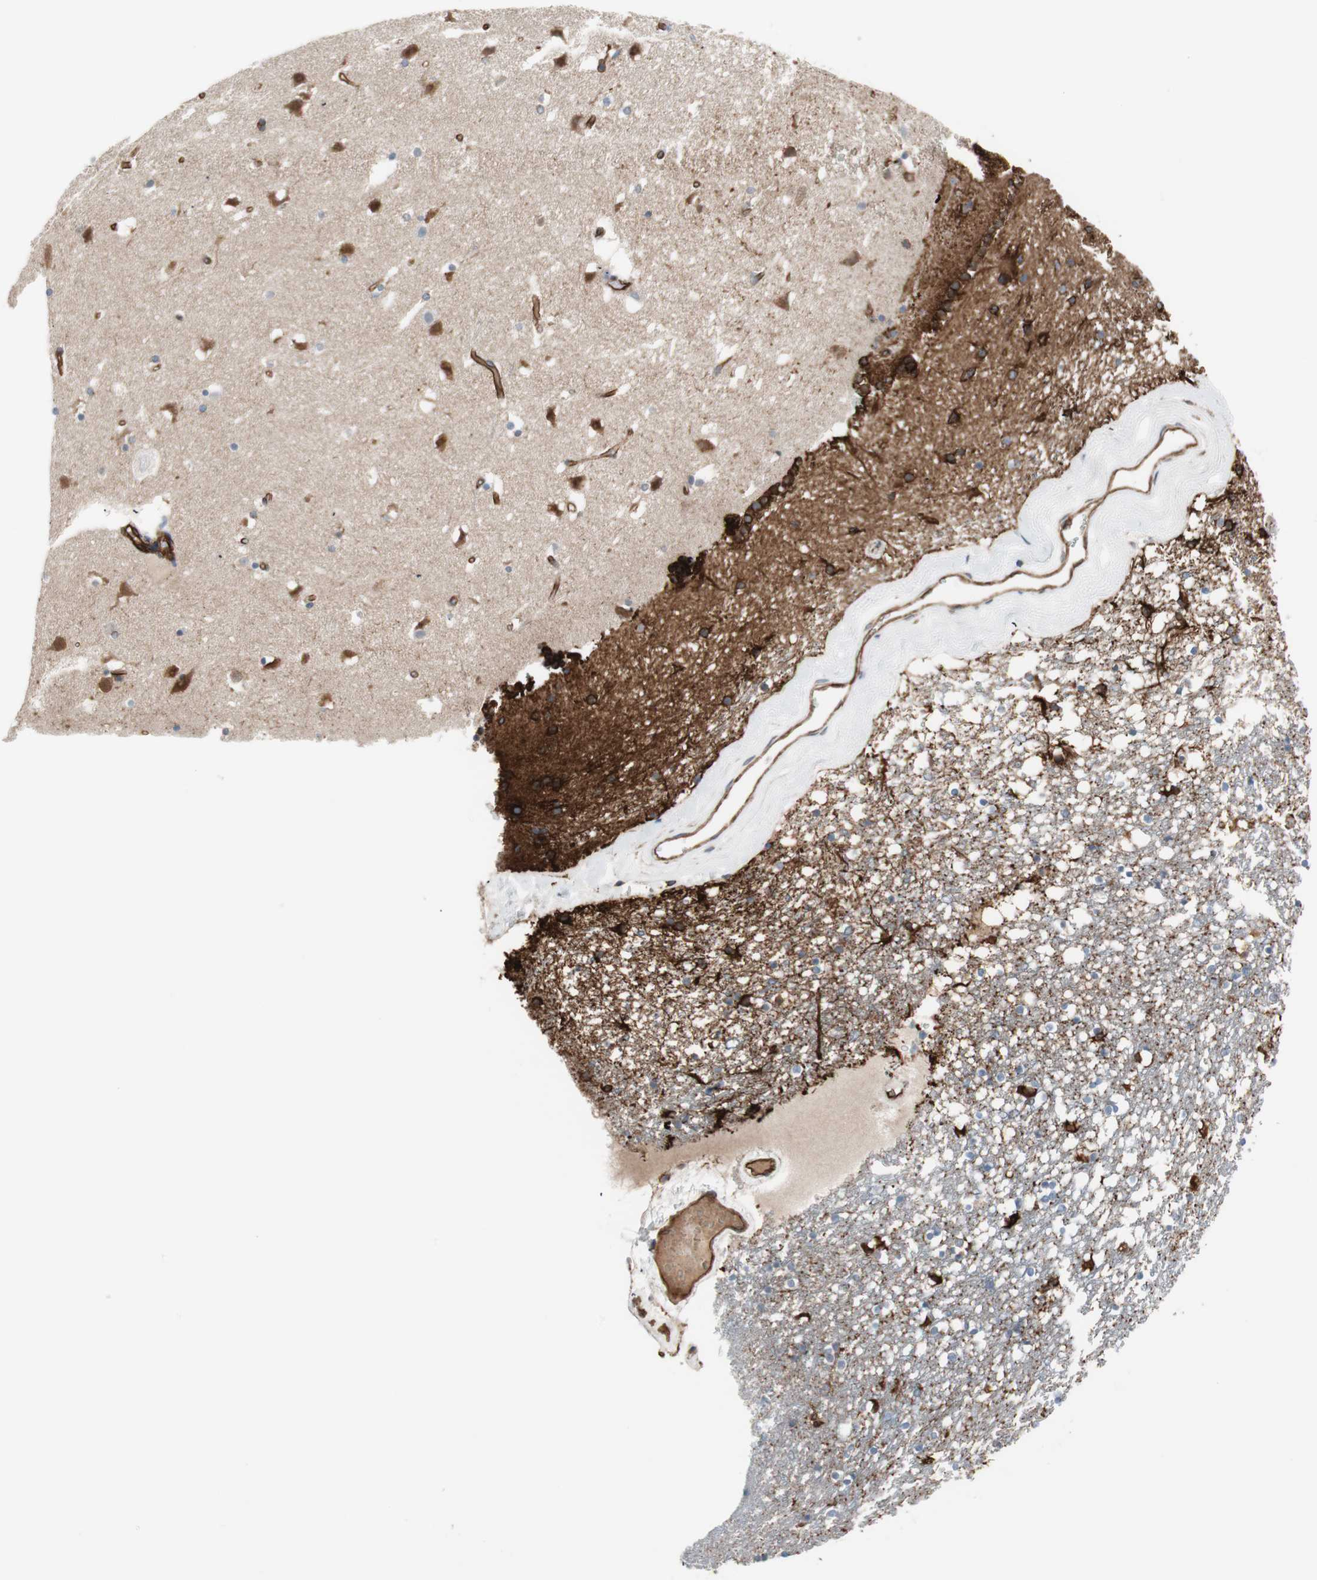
{"staining": {"intensity": "strong", "quantity": "<25%", "location": "cytoplasmic/membranous"}, "tissue": "caudate", "cell_type": "Glial cells", "image_type": "normal", "snomed": [{"axis": "morphology", "description": "Normal tissue, NOS"}, {"axis": "topography", "description": "Lateral ventricle wall"}], "caption": "Immunohistochemical staining of normal human caudate demonstrates <25% levels of strong cytoplasmic/membranous protein positivity in about <25% of glial cells. The protein of interest is shown in brown color, while the nuclei are stained blue.", "gene": "TCTA", "patient": {"sex": "male", "age": 45}}